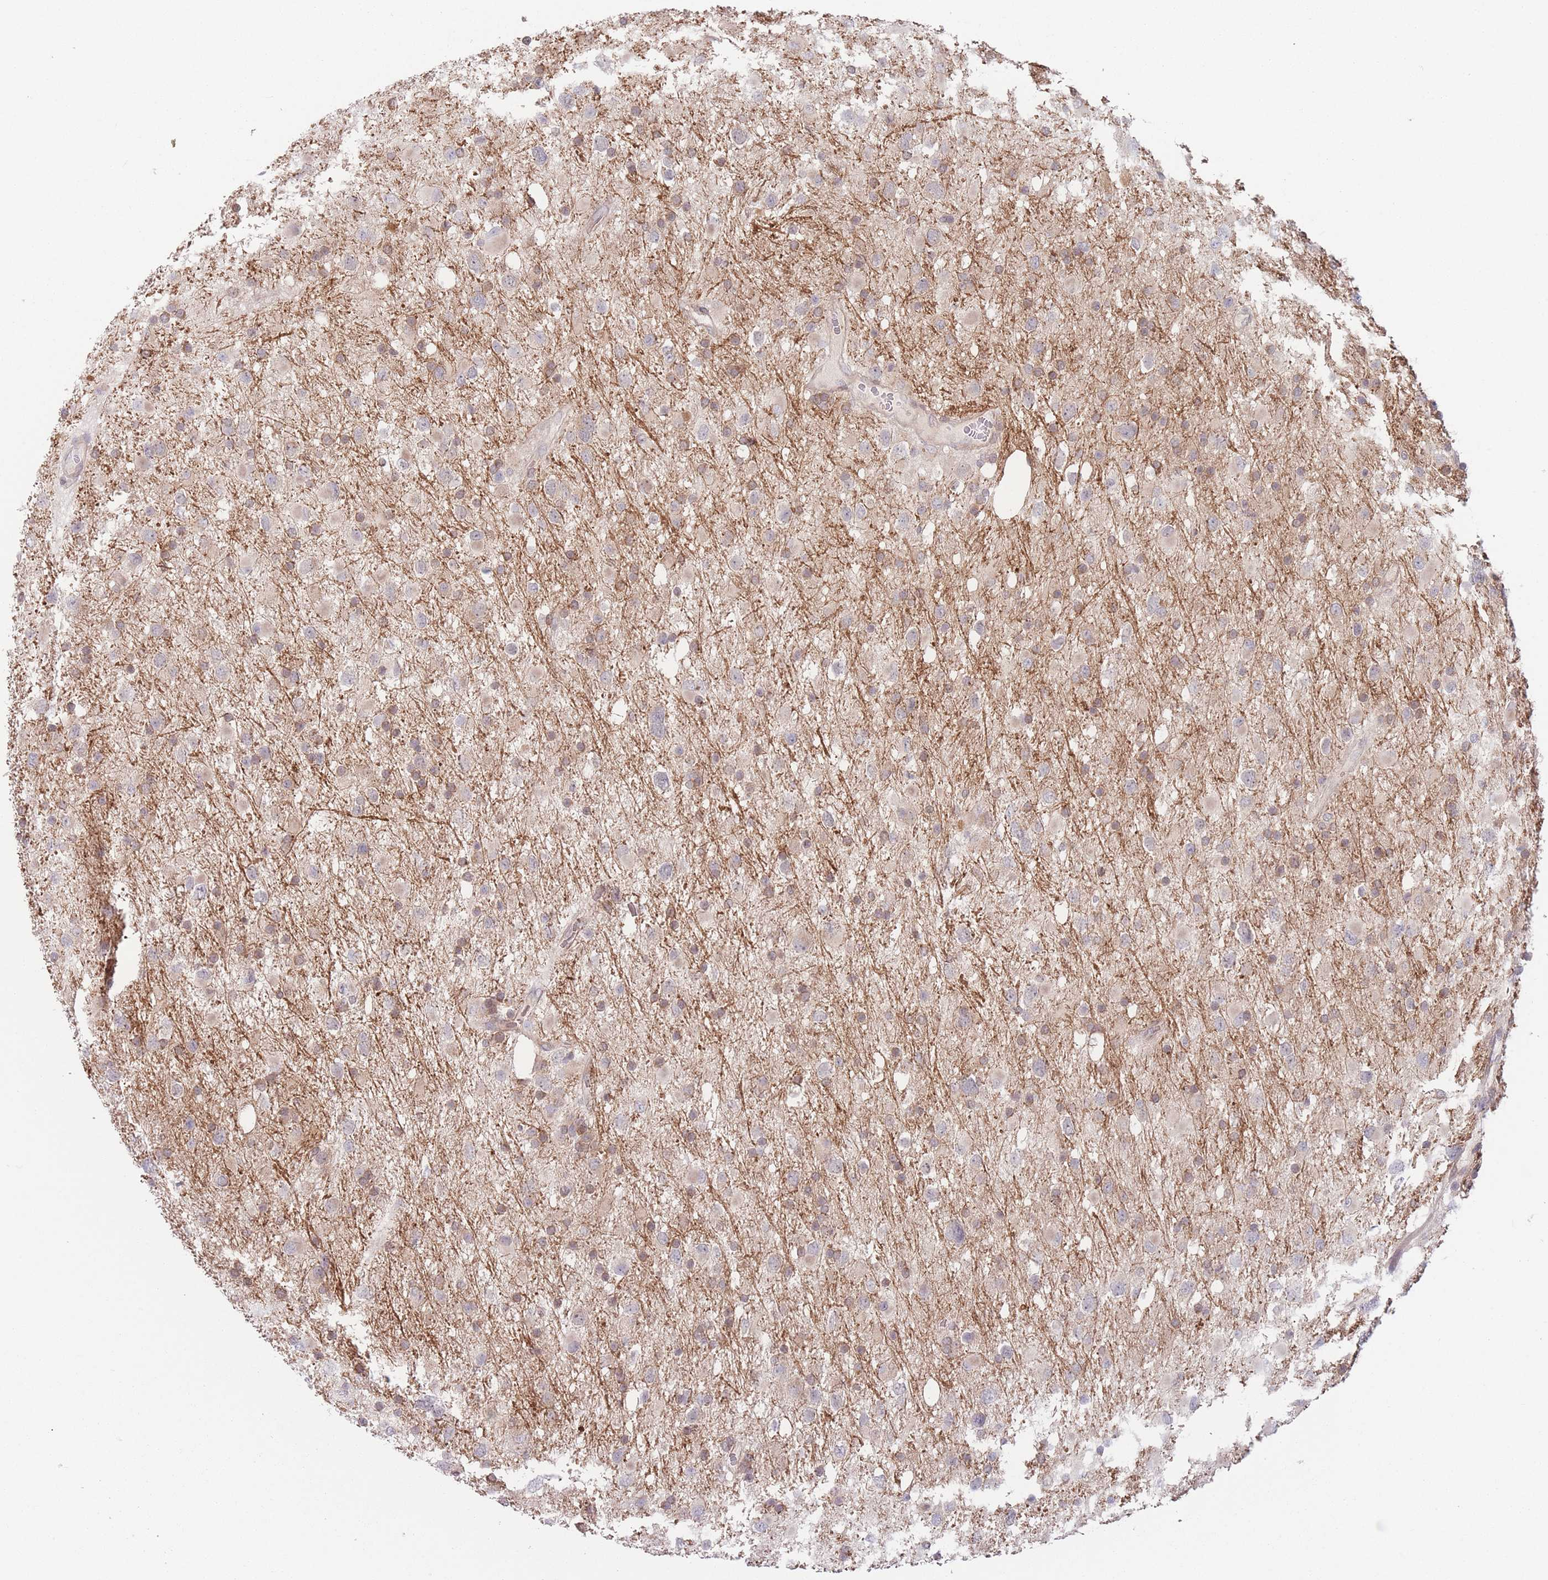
{"staining": {"intensity": "weak", "quantity": "<25%", "location": "cytoplasmic/membranous"}, "tissue": "glioma", "cell_type": "Tumor cells", "image_type": "cancer", "snomed": [{"axis": "morphology", "description": "Glioma, malignant, Low grade"}, {"axis": "topography", "description": "Brain"}], "caption": "This image is of glioma stained with immunohistochemistry to label a protein in brown with the nuclei are counter-stained blue. There is no positivity in tumor cells.", "gene": "PPM1A", "patient": {"sex": "female", "age": 32}}